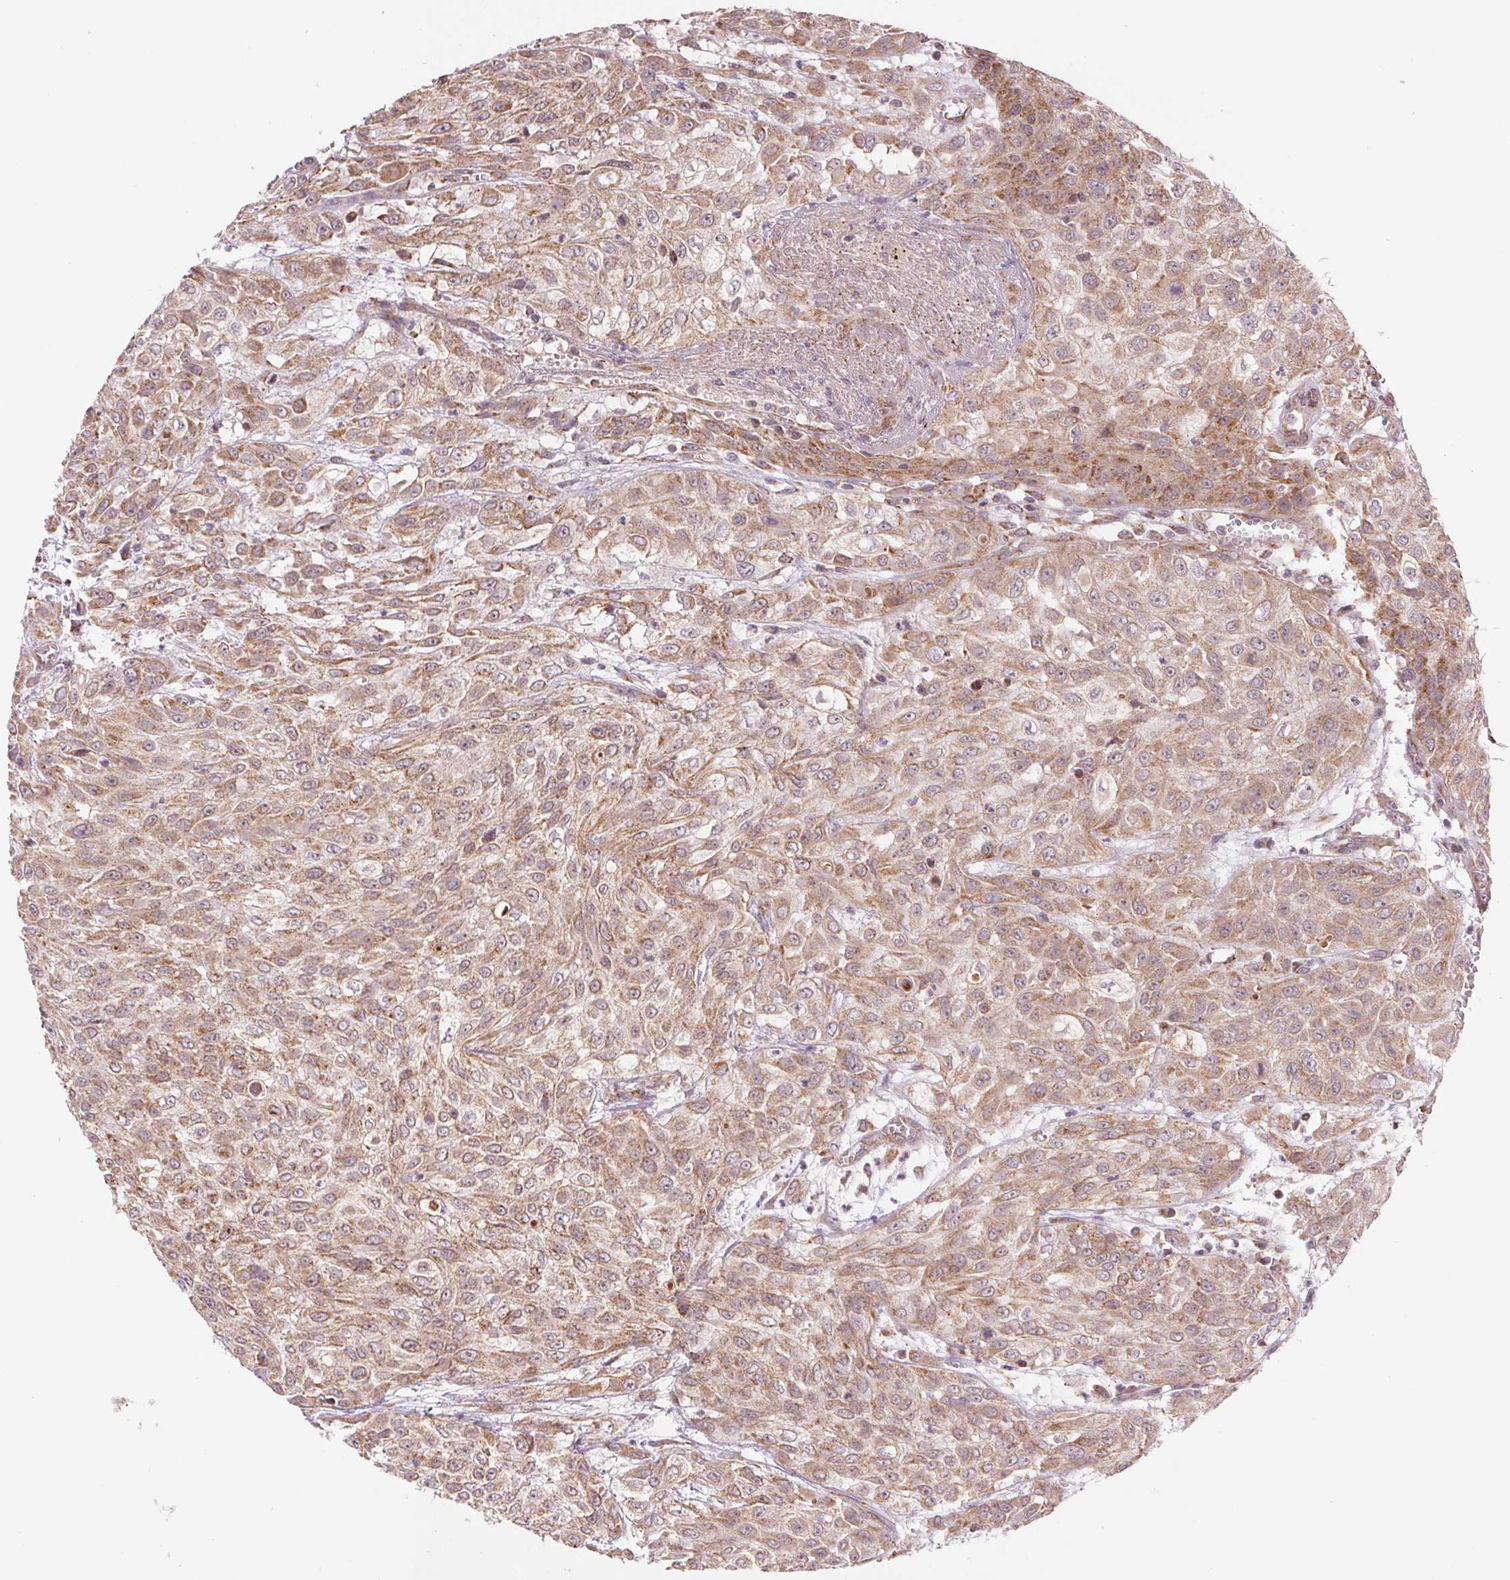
{"staining": {"intensity": "moderate", "quantity": ">75%", "location": "cytoplasmic/membranous"}, "tissue": "urothelial cancer", "cell_type": "Tumor cells", "image_type": "cancer", "snomed": [{"axis": "morphology", "description": "Urothelial carcinoma, High grade"}, {"axis": "topography", "description": "Urinary bladder"}], "caption": "Immunohistochemistry (IHC) image of human urothelial cancer stained for a protein (brown), which demonstrates medium levels of moderate cytoplasmic/membranous positivity in about >75% of tumor cells.", "gene": "MATCAP1", "patient": {"sex": "male", "age": 57}}